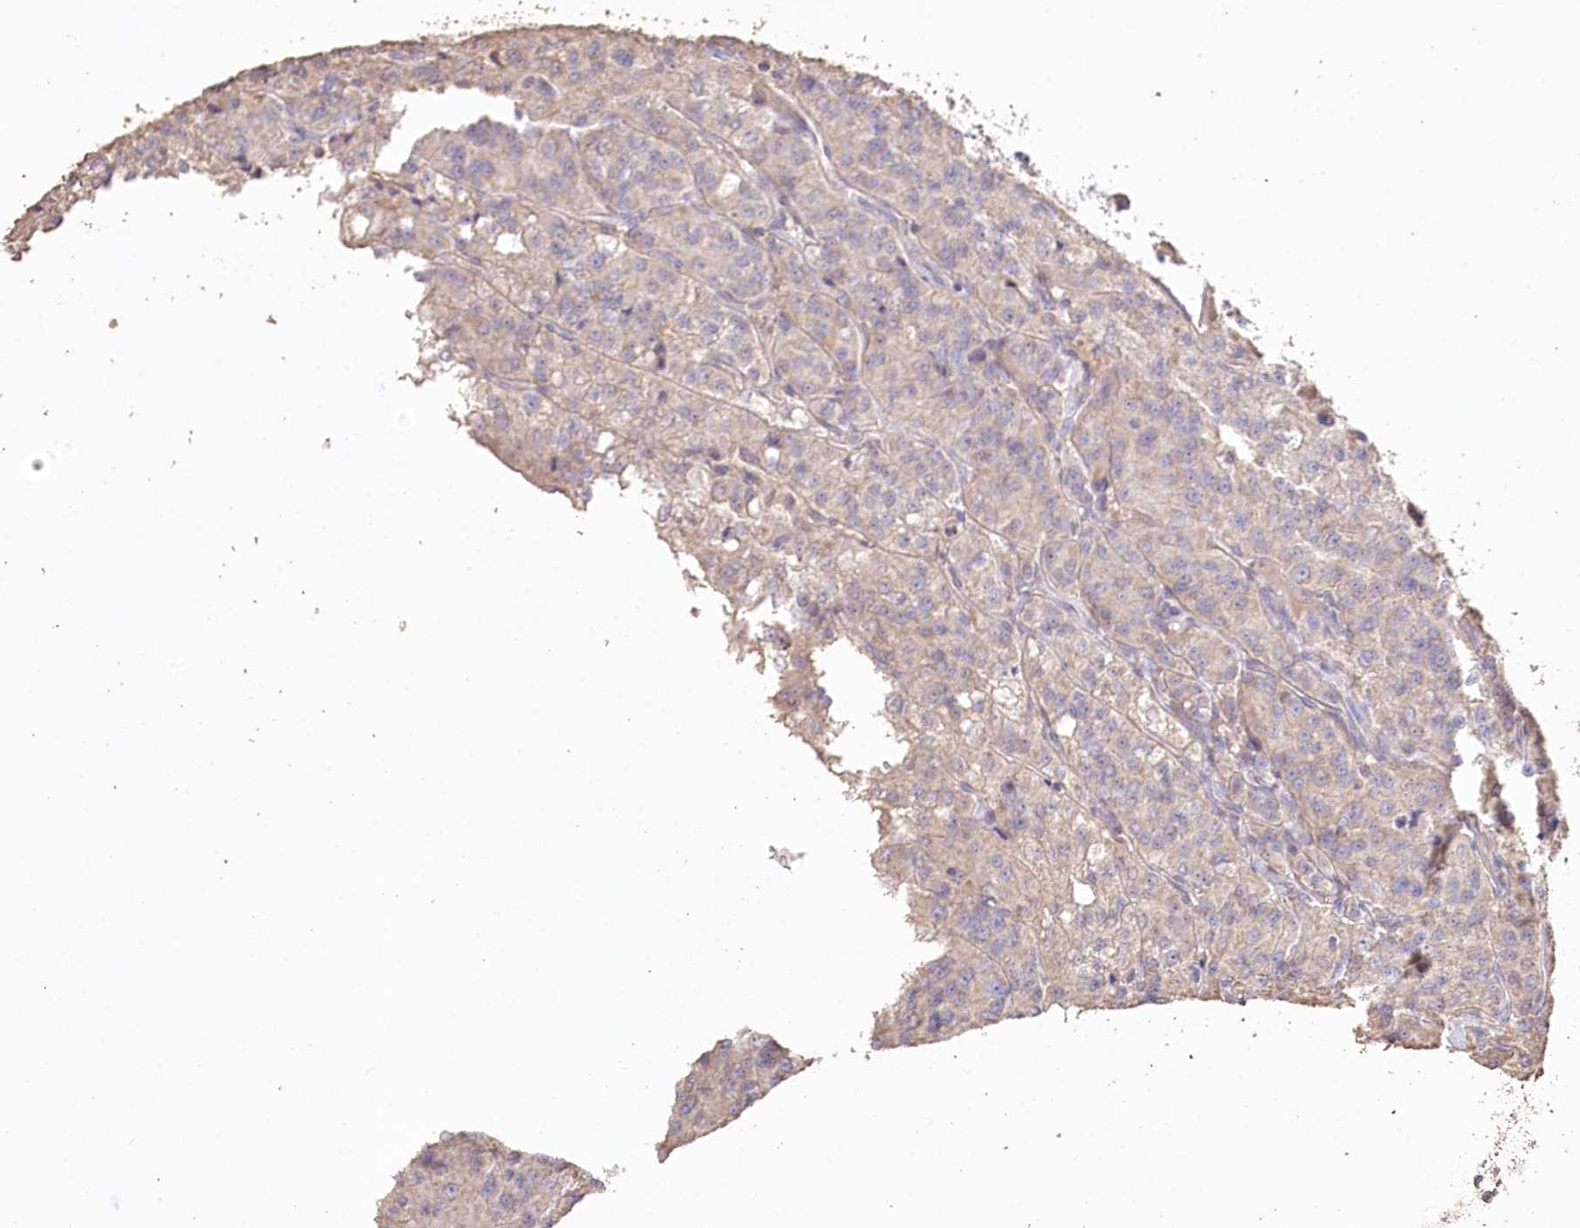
{"staining": {"intensity": "negative", "quantity": "none", "location": "none"}, "tissue": "renal cancer", "cell_type": "Tumor cells", "image_type": "cancer", "snomed": [{"axis": "morphology", "description": "Adenocarcinoma, NOS"}, {"axis": "topography", "description": "Kidney"}], "caption": "There is no significant expression in tumor cells of renal adenocarcinoma.", "gene": "IREB2", "patient": {"sex": "female", "age": 63}}